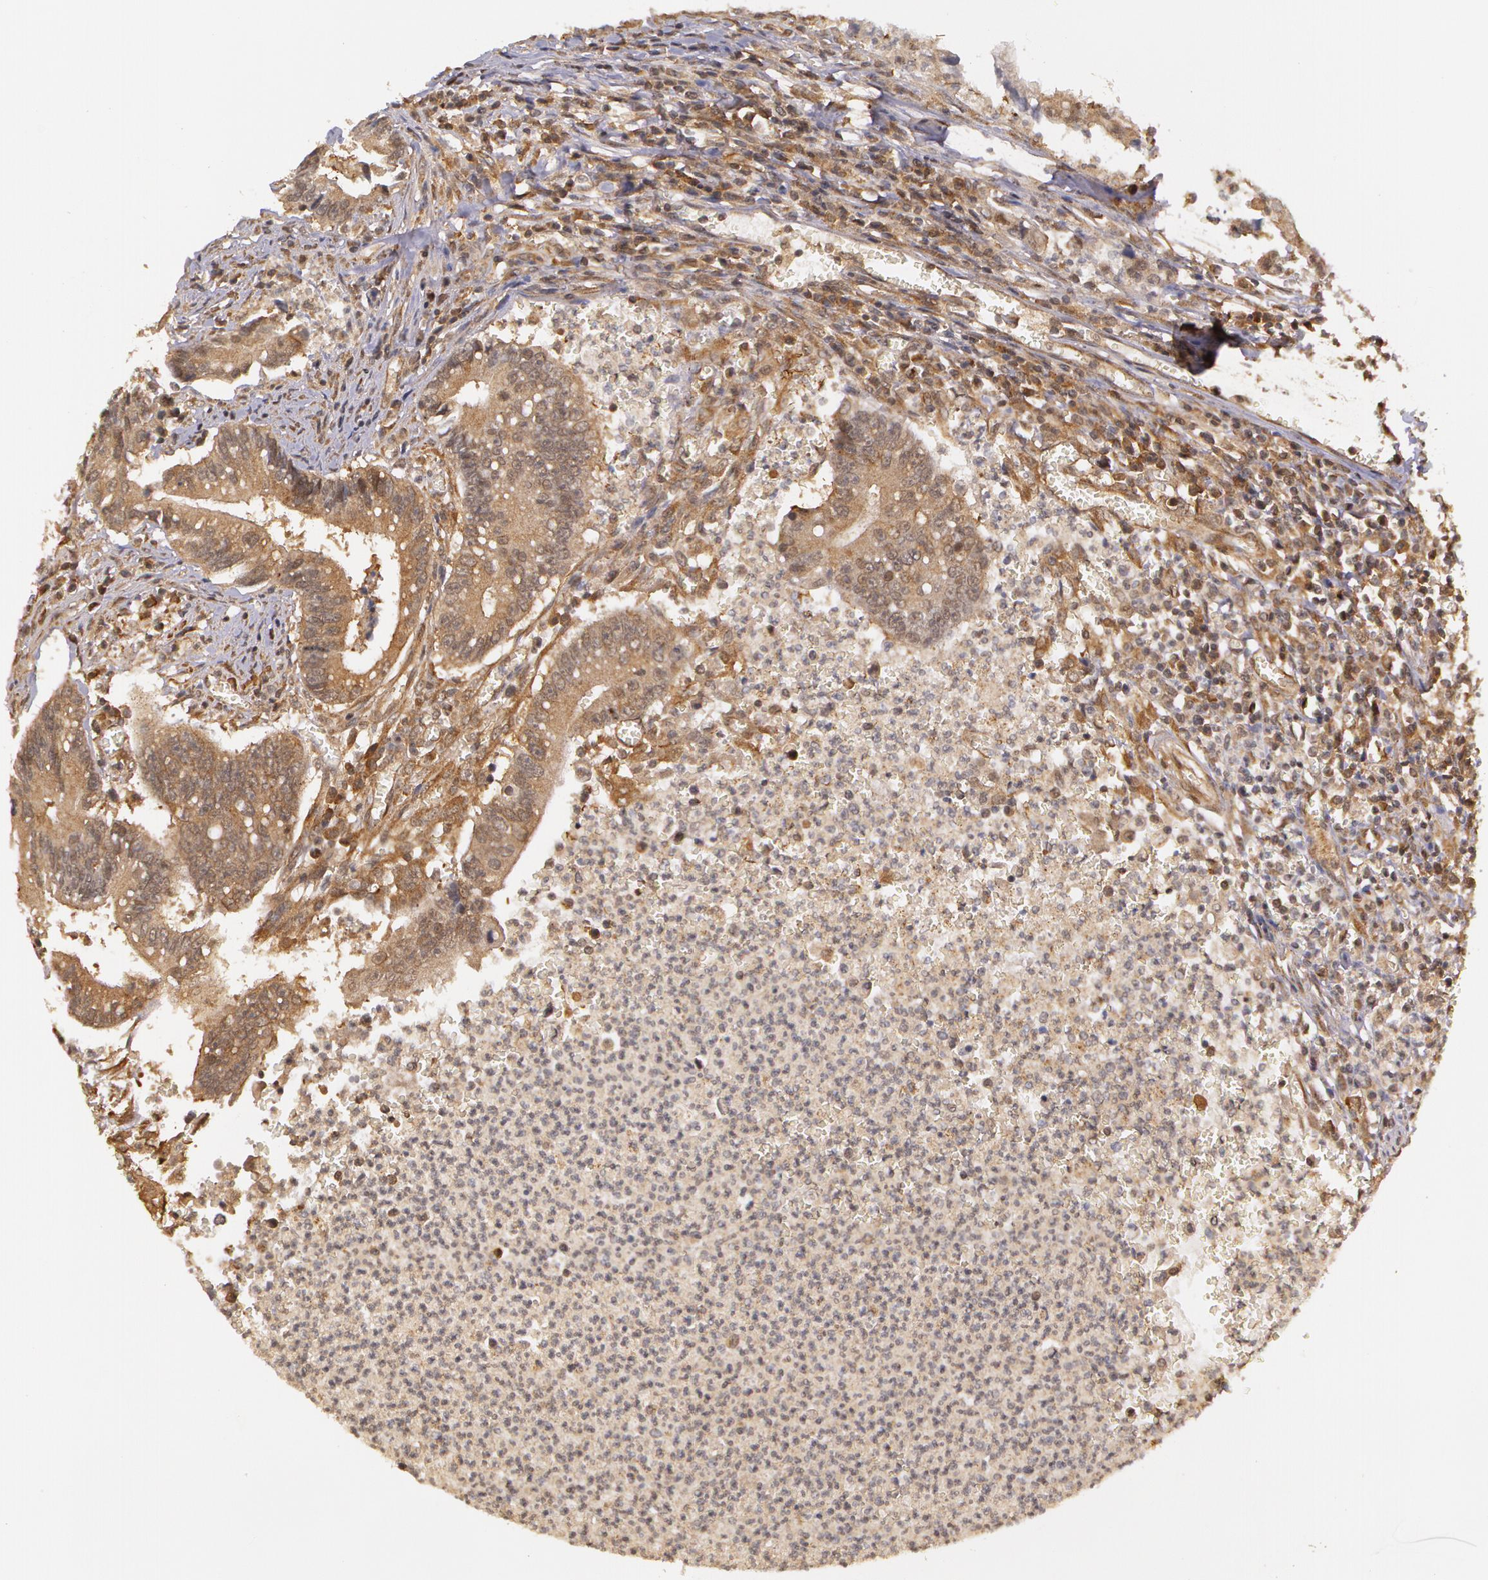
{"staining": {"intensity": "moderate", "quantity": ">75%", "location": "cytoplasmic/membranous"}, "tissue": "colorectal cancer", "cell_type": "Tumor cells", "image_type": "cancer", "snomed": [{"axis": "morphology", "description": "Adenocarcinoma, NOS"}, {"axis": "topography", "description": "Rectum"}], "caption": "Immunohistochemical staining of human colorectal adenocarcinoma shows medium levels of moderate cytoplasmic/membranous protein expression in about >75% of tumor cells. (DAB IHC, brown staining for protein, blue staining for nuclei).", "gene": "ASCC2", "patient": {"sex": "female", "age": 81}}